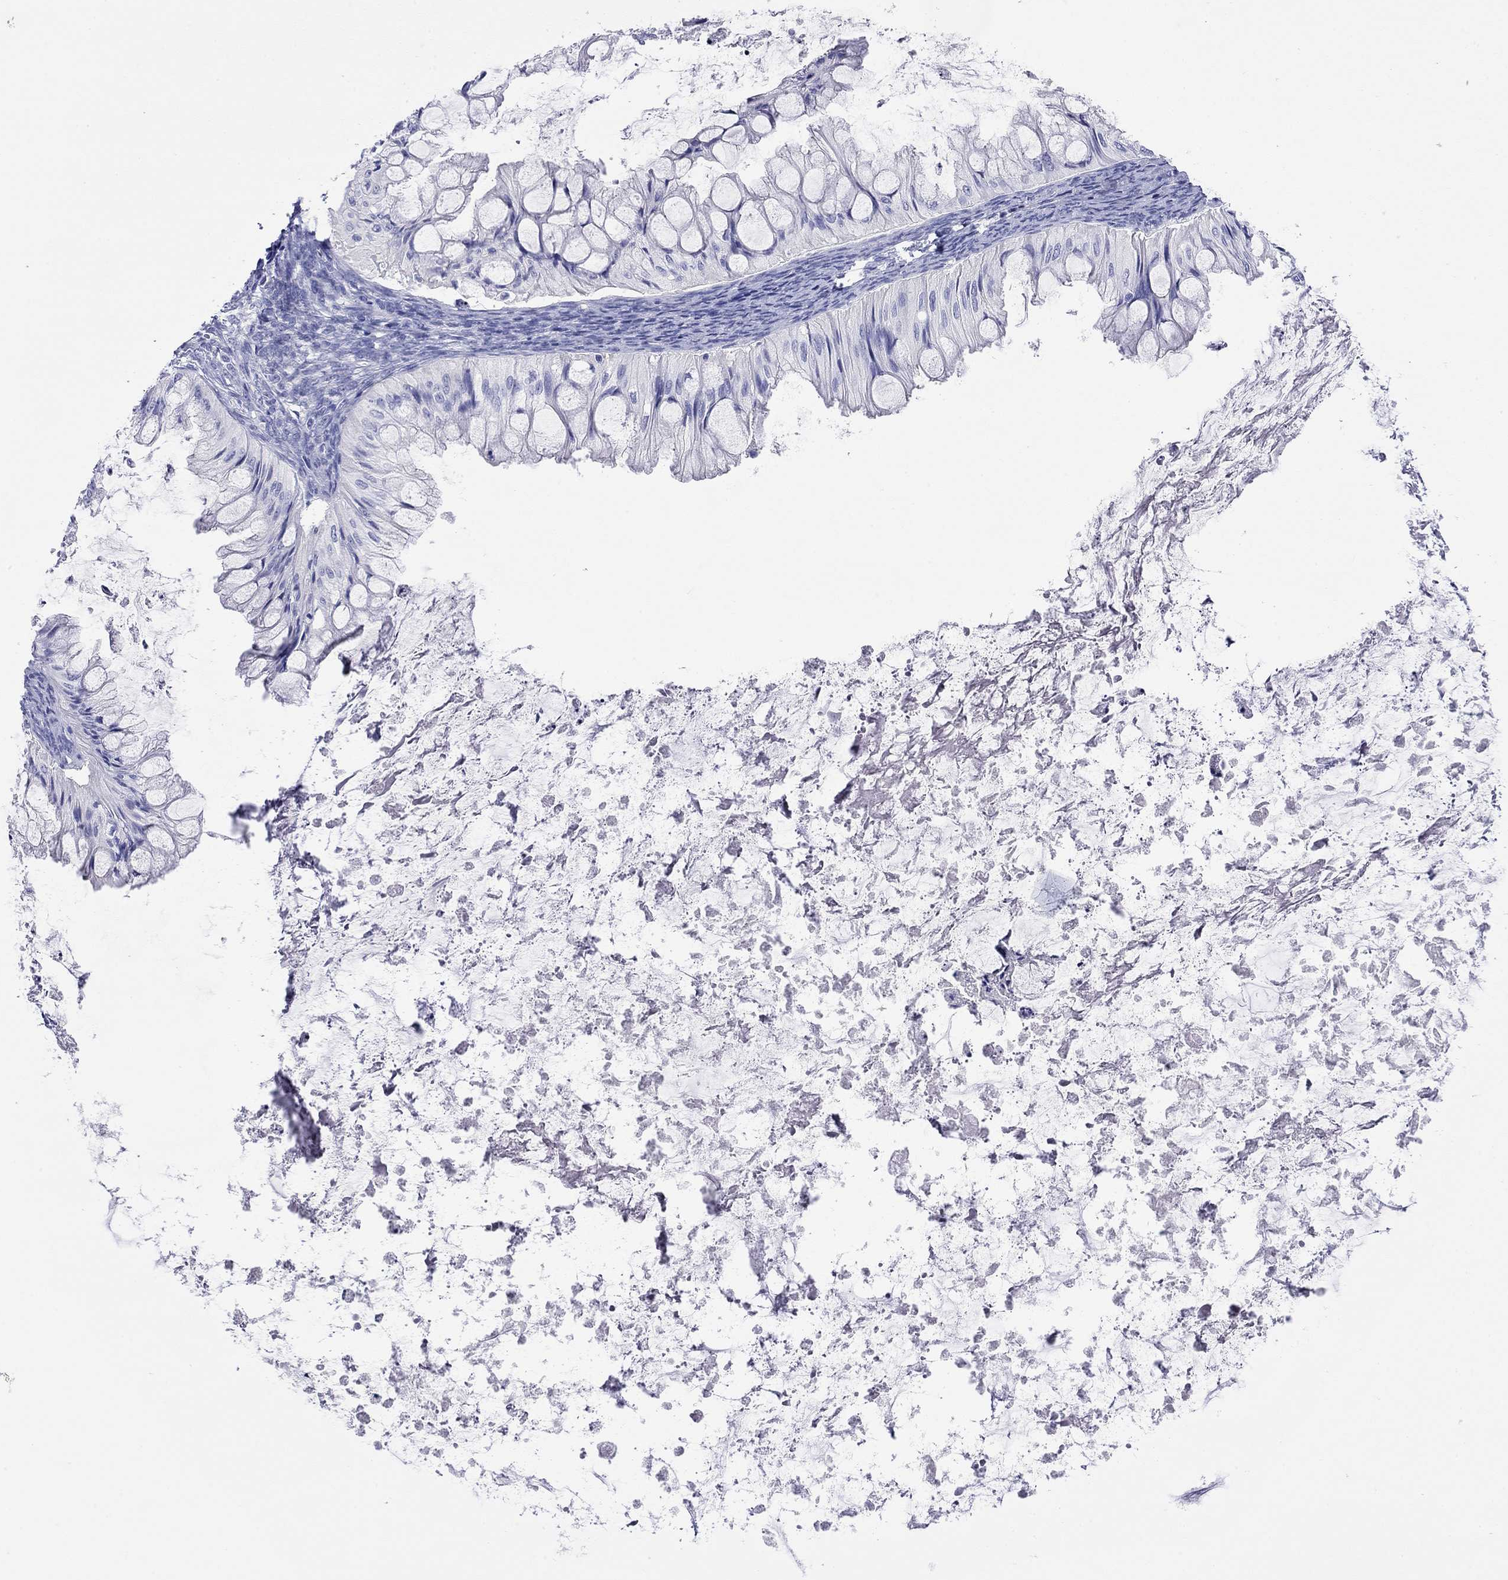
{"staining": {"intensity": "negative", "quantity": "none", "location": "none"}, "tissue": "ovarian cancer", "cell_type": "Tumor cells", "image_type": "cancer", "snomed": [{"axis": "morphology", "description": "Cystadenocarcinoma, mucinous, NOS"}, {"axis": "topography", "description": "Ovary"}], "caption": "Ovarian mucinous cystadenocarcinoma was stained to show a protein in brown. There is no significant expression in tumor cells.", "gene": "FIGLA", "patient": {"sex": "female", "age": 57}}